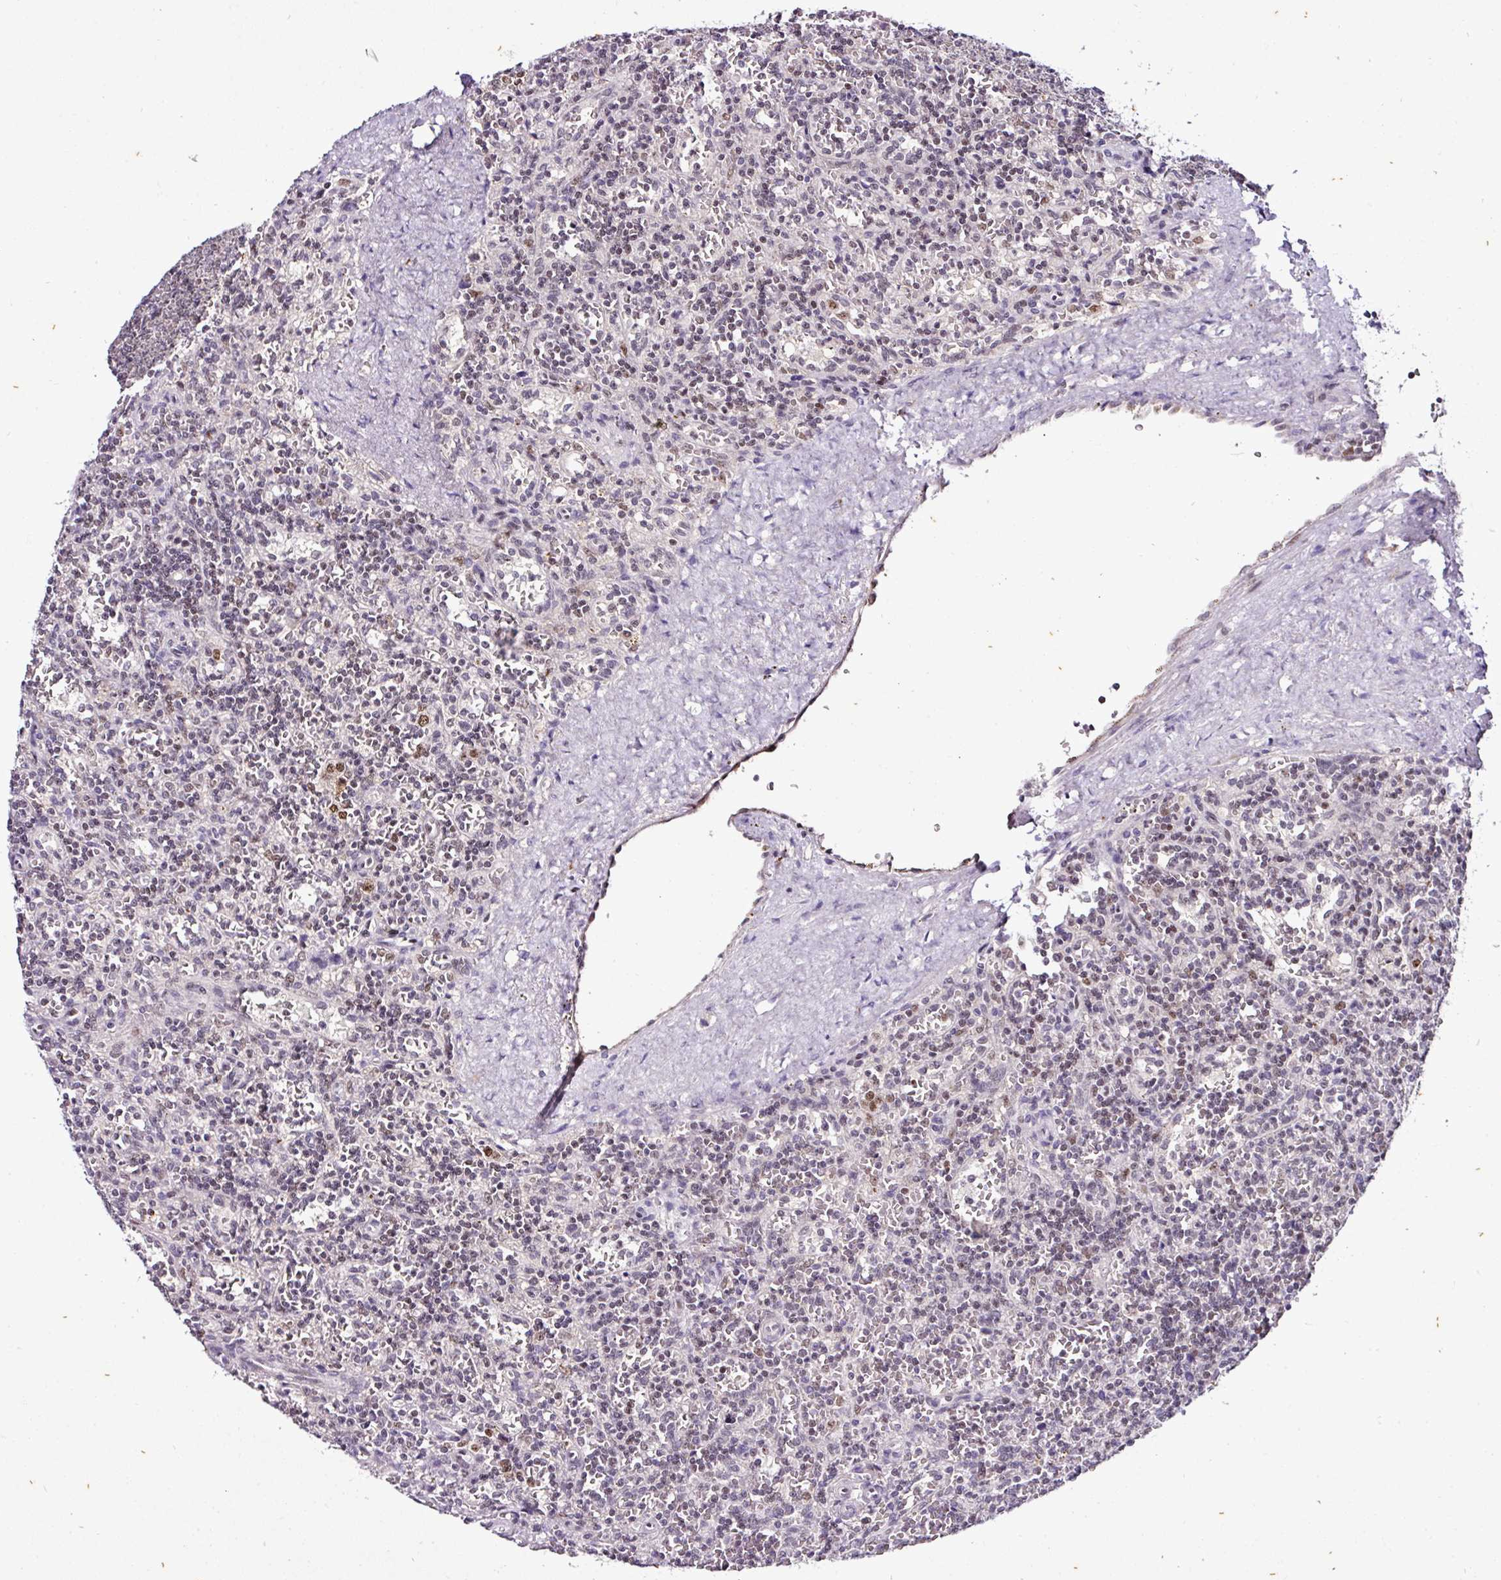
{"staining": {"intensity": "weak", "quantity": "<25%", "location": "nuclear"}, "tissue": "lymphoma", "cell_type": "Tumor cells", "image_type": "cancer", "snomed": [{"axis": "morphology", "description": "Malignant lymphoma, non-Hodgkin's type, Low grade"}, {"axis": "topography", "description": "Spleen"}], "caption": "Human malignant lymphoma, non-Hodgkin's type (low-grade) stained for a protein using immunohistochemistry exhibits no positivity in tumor cells.", "gene": "KLF16", "patient": {"sex": "male", "age": 73}}